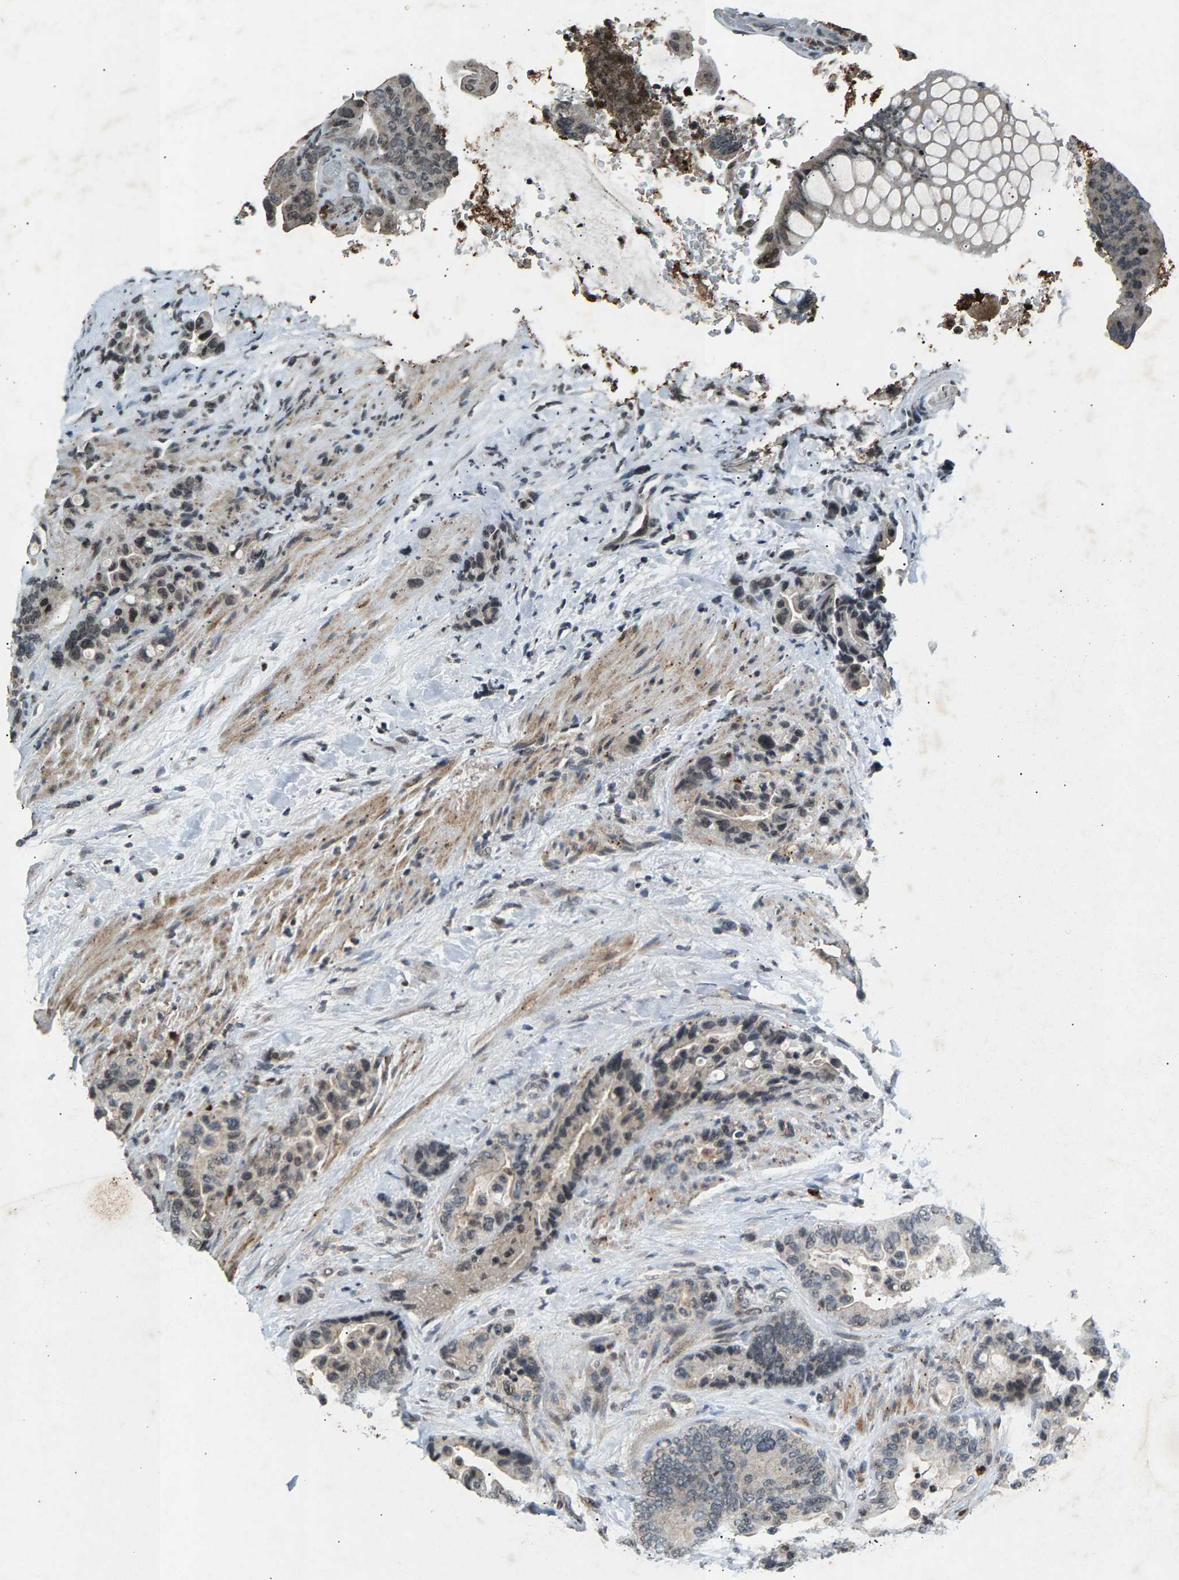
{"staining": {"intensity": "weak", "quantity": "<25%", "location": "nuclear"}, "tissue": "colorectal cancer", "cell_type": "Tumor cells", "image_type": "cancer", "snomed": [{"axis": "morphology", "description": "Normal tissue, NOS"}, {"axis": "morphology", "description": "Adenocarcinoma, NOS"}, {"axis": "topography", "description": "Colon"}], "caption": "Tumor cells are negative for brown protein staining in adenocarcinoma (colorectal).", "gene": "ZPR1", "patient": {"sex": "male", "age": 82}}